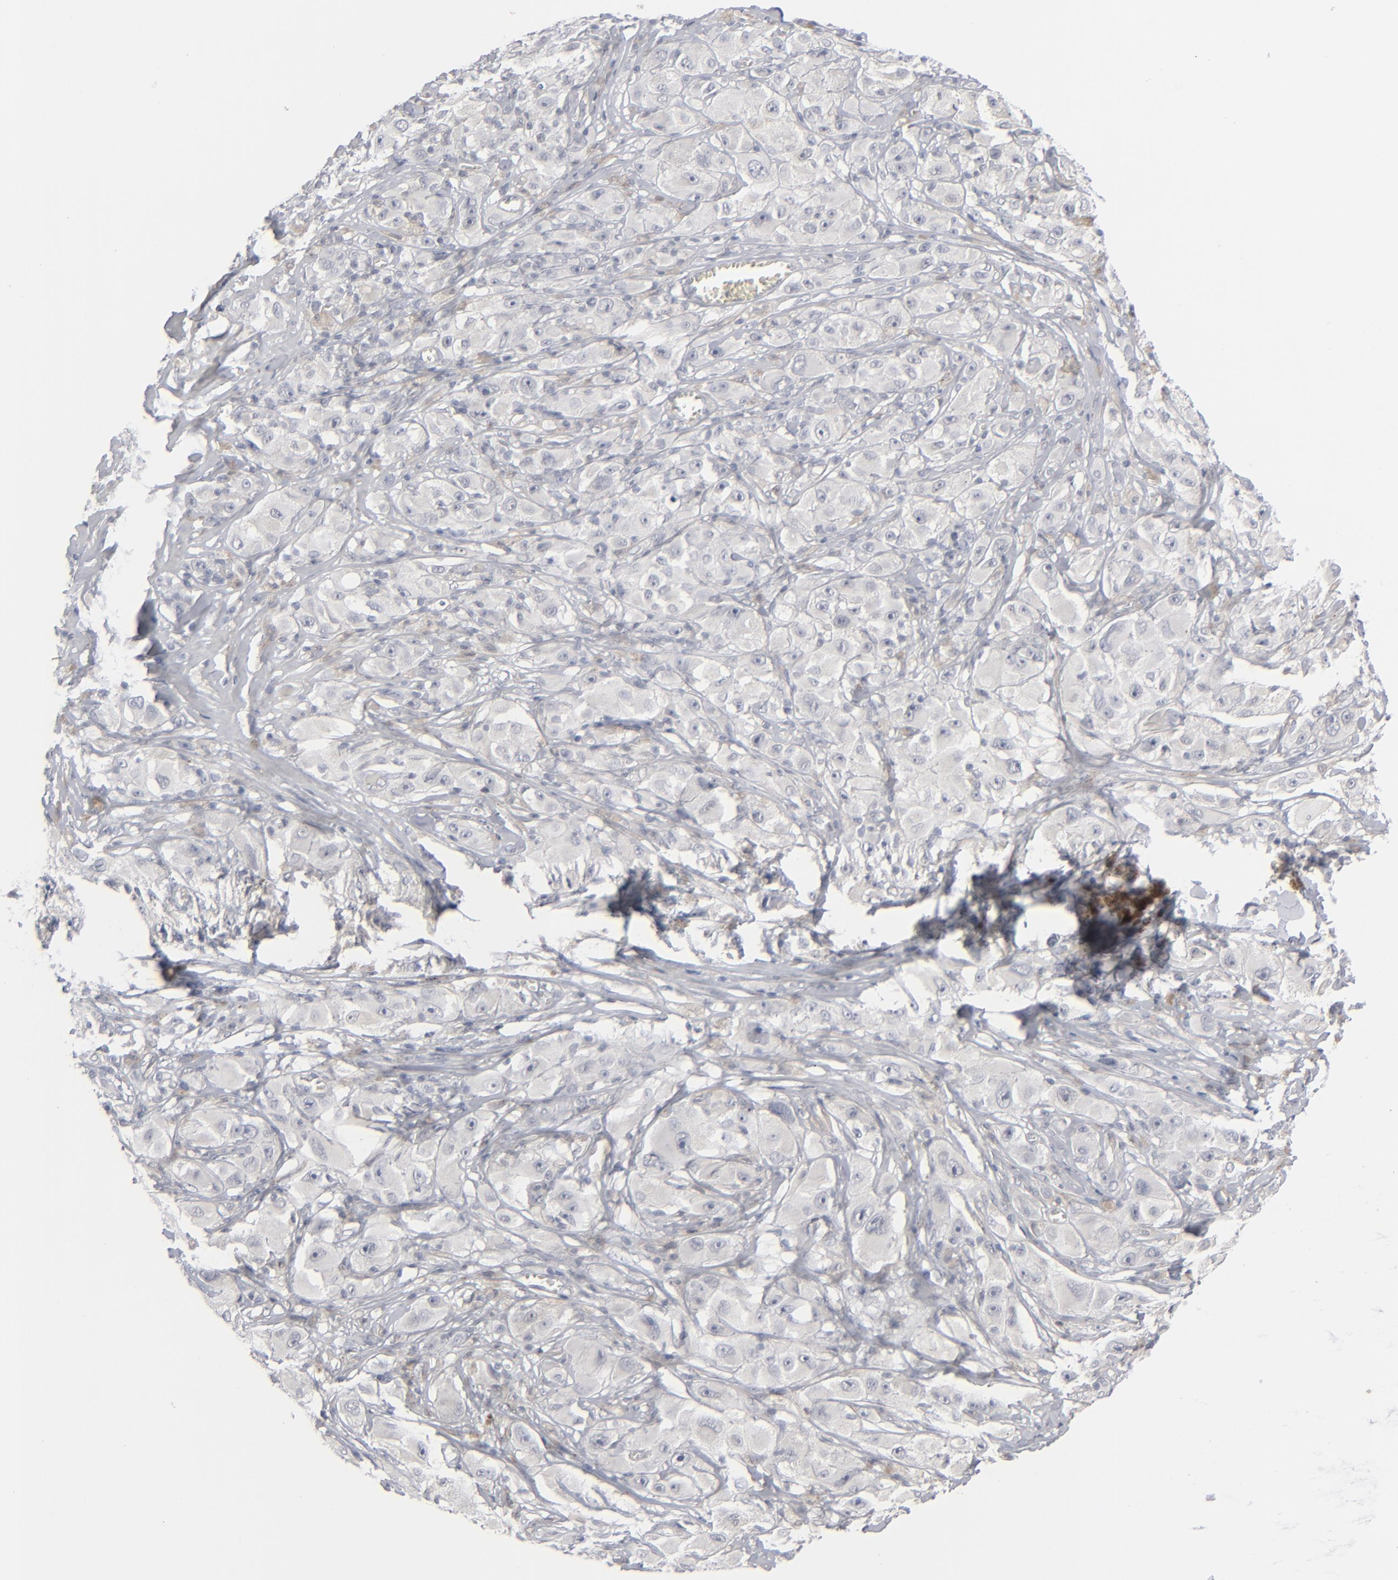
{"staining": {"intensity": "negative", "quantity": "none", "location": "none"}, "tissue": "melanoma", "cell_type": "Tumor cells", "image_type": "cancer", "snomed": [{"axis": "morphology", "description": "Malignant melanoma, NOS"}, {"axis": "topography", "description": "Skin"}], "caption": "DAB immunohistochemical staining of malignant melanoma exhibits no significant expression in tumor cells.", "gene": "POF1B", "patient": {"sex": "male", "age": 56}}